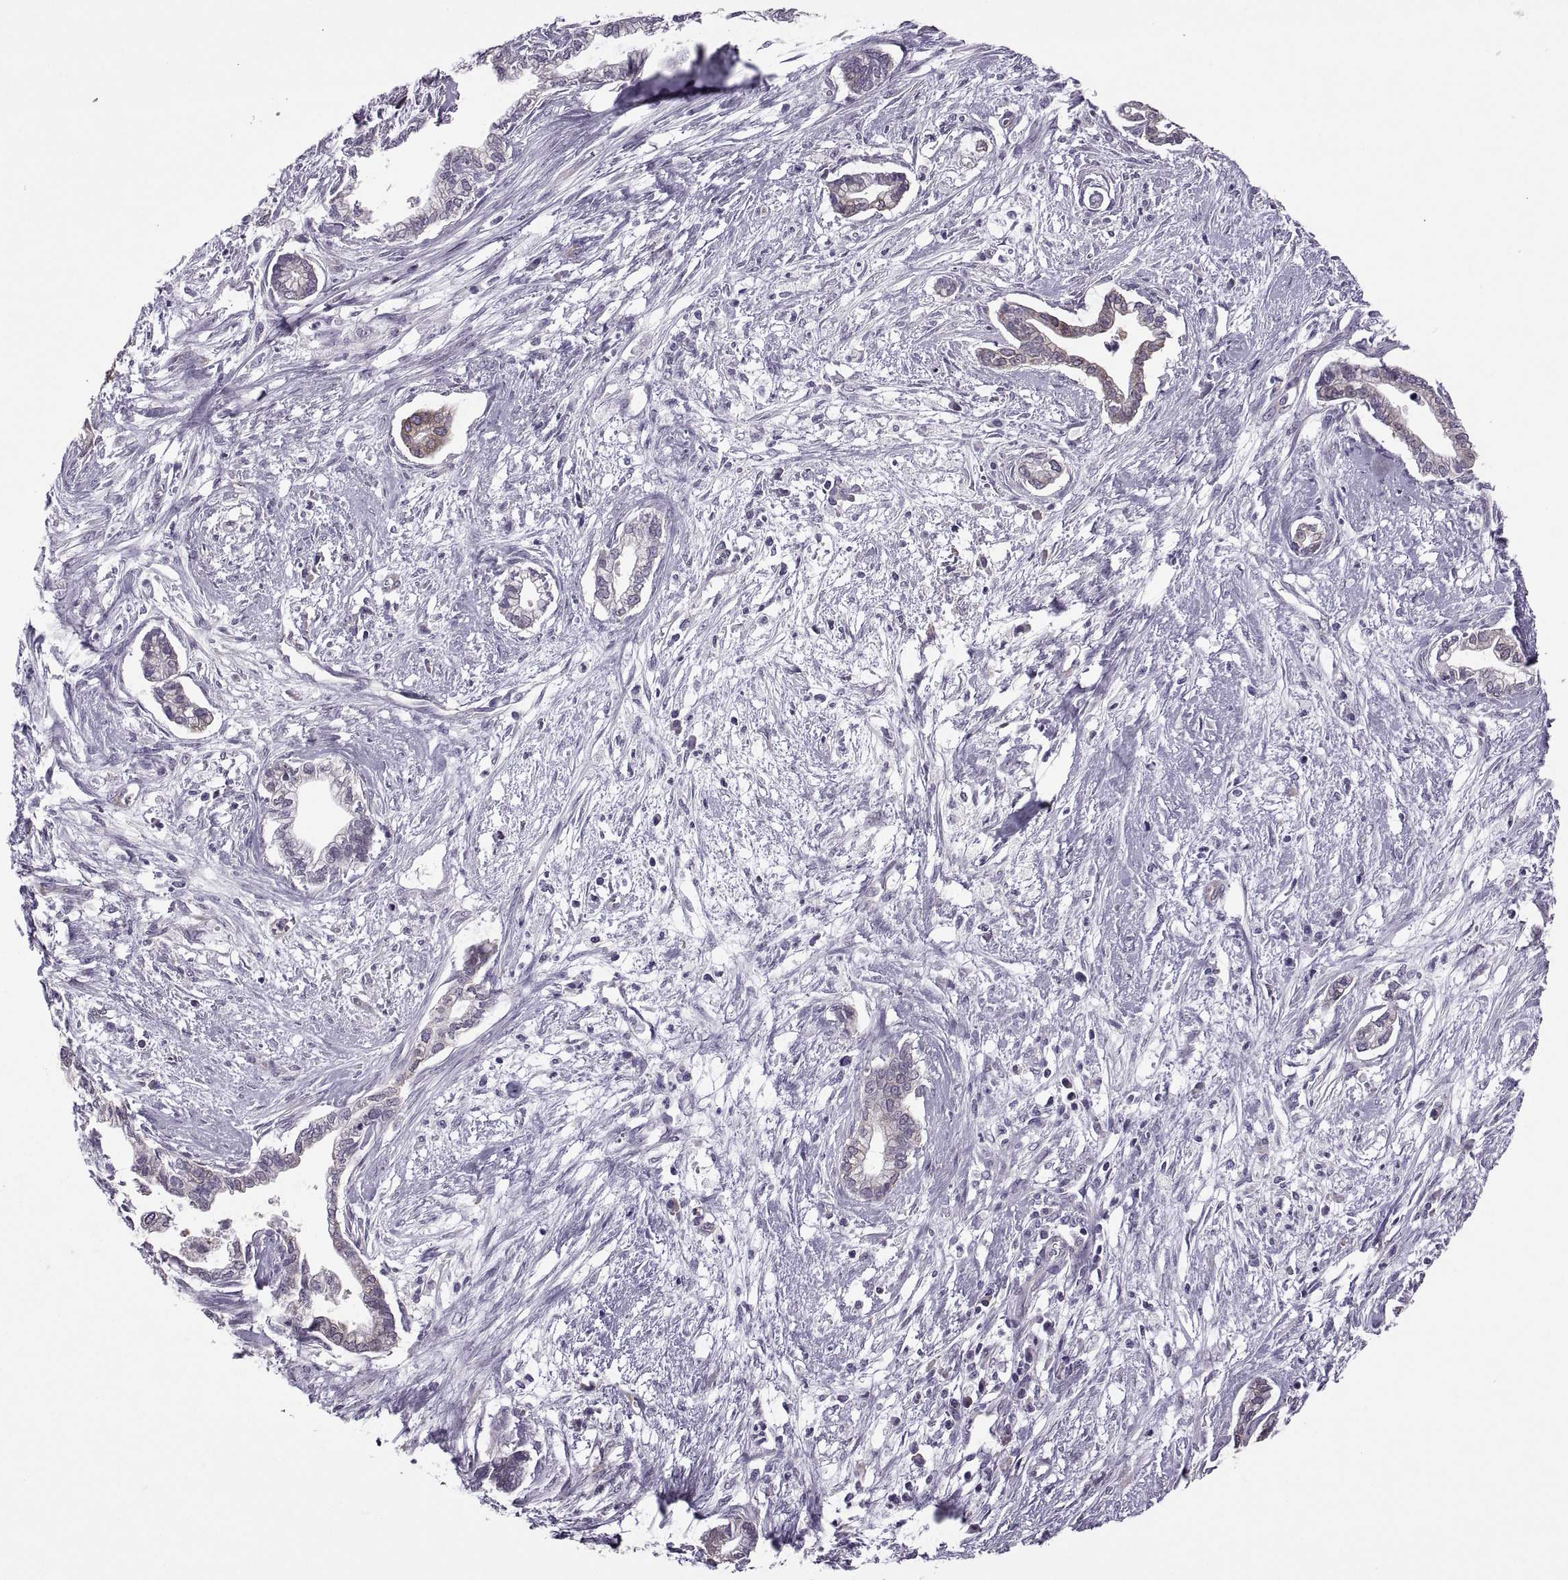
{"staining": {"intensity": "negative", "quantity": "none", "location": "none"}, "tissue": "cervical cancer", "cell_type": "Tumor cells", "image_type": "cancer", "snomed": [{"axis": "morphology", "description": "Adenocarcinoma, NOS"}, {"axis": "topography", "description": "Cervix"}], "caption": "A photomicrograph of human cervical cancer (adenocarcinoma) is negative for staining in tumor cells. (Stains: DAB IHC with hematoxylin counter stain, Microscopy: brightfield microscopy at high magnification).", "gene": "PABPC1", "patient": {"sex": "female", "age": 62}}